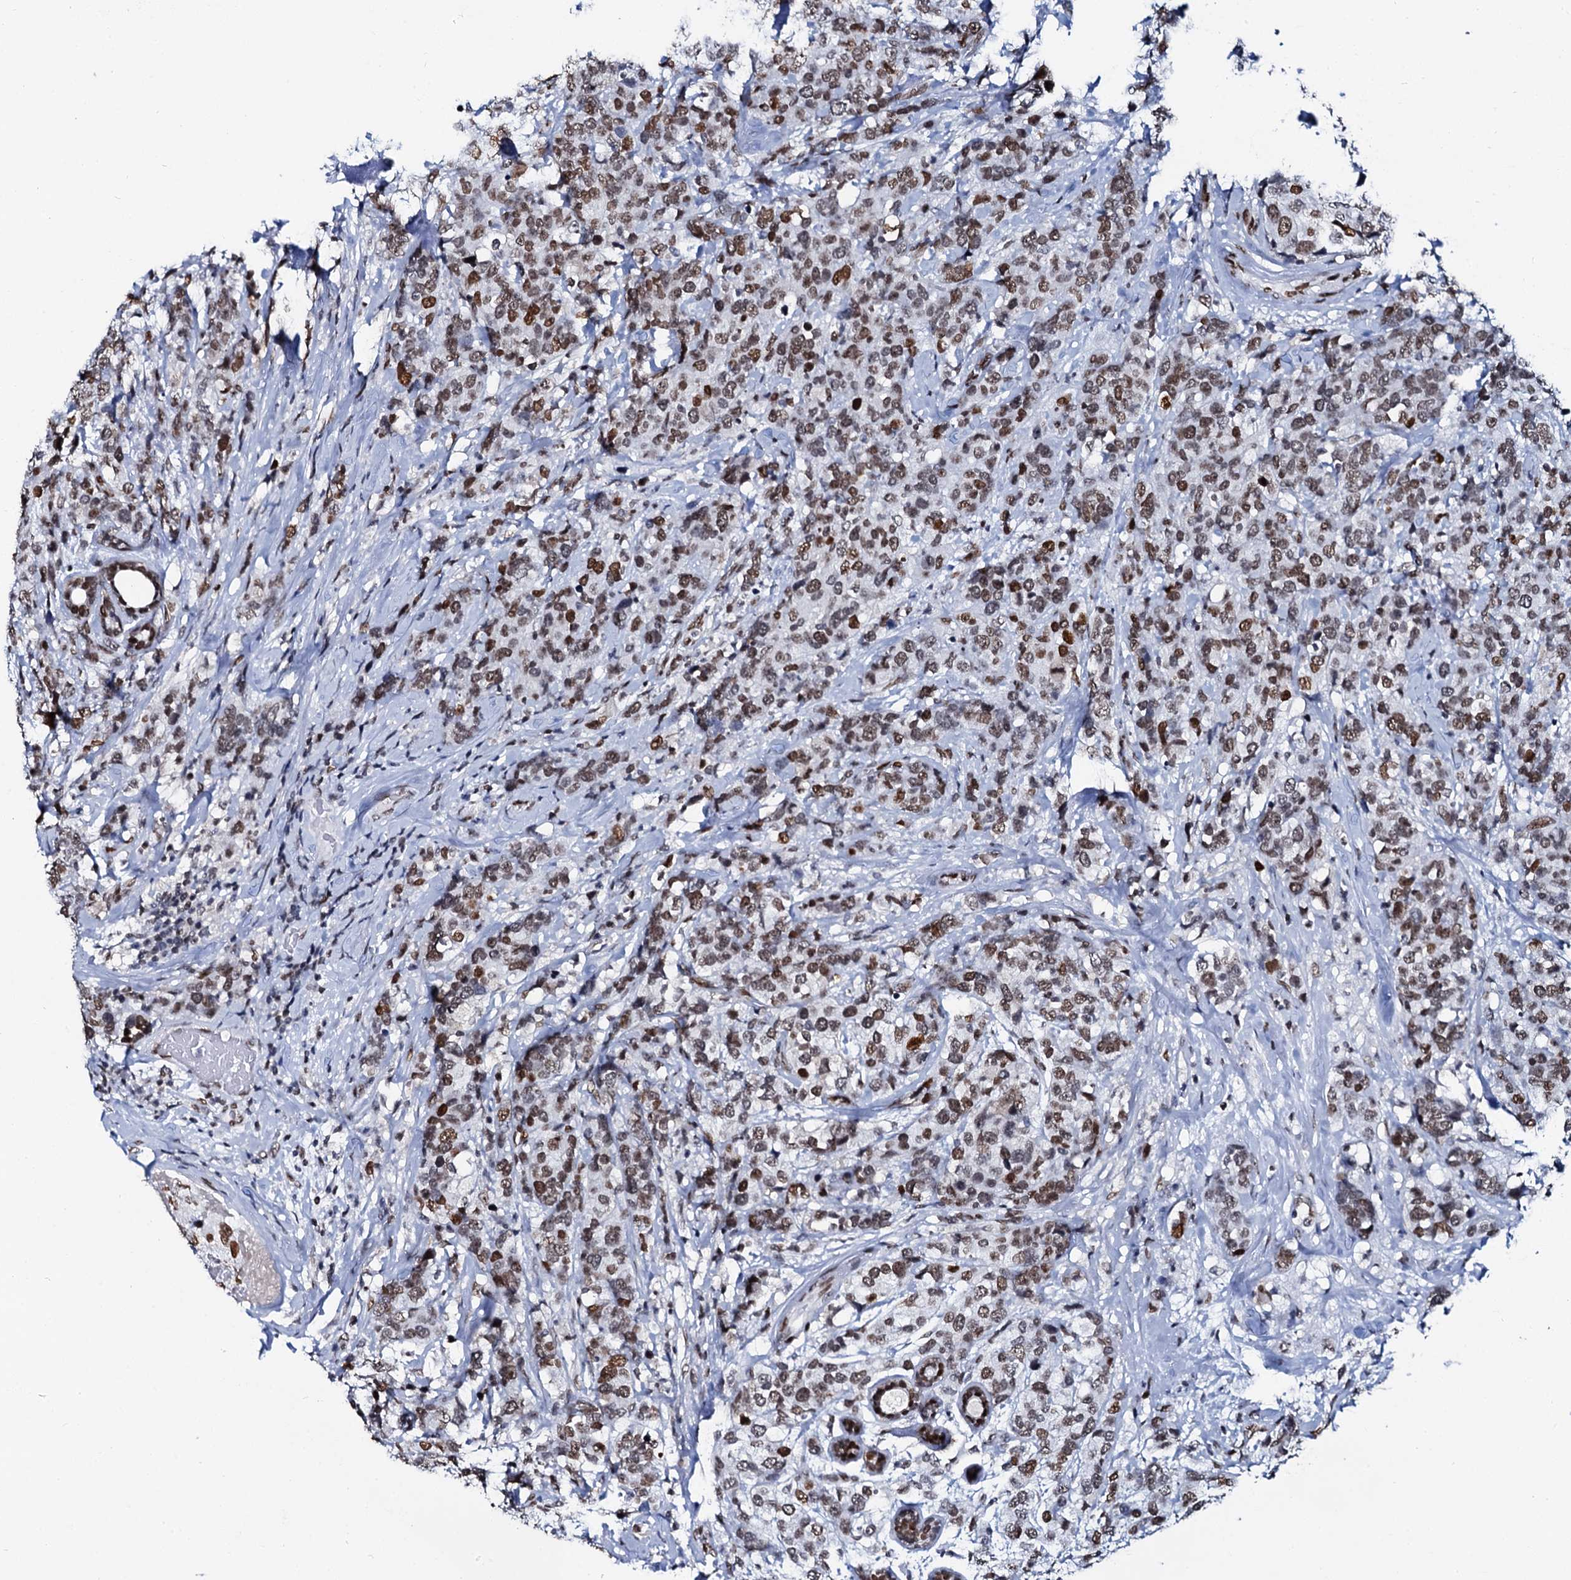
{"staining": {"intensity": "moderate", "quantity": ">75%", "location": "nuclear"}, "tissue": "breast cancer", "cell_type": "Tumor cells", "image_type": "cancer", "snomed": [{"axis": "morphology", "description": "Lobular carcinoma"}, {"axis": "topography", "description": "Breast"}], "caption": "High-power microscopy captured an IHC photomicrograph of lobular carcinoma (breast), revealing moderate nuclear positivity in approximately >75% of tumor cells.", "gene": "CMAS", "patient": {"sex": "female", "age": 59}}